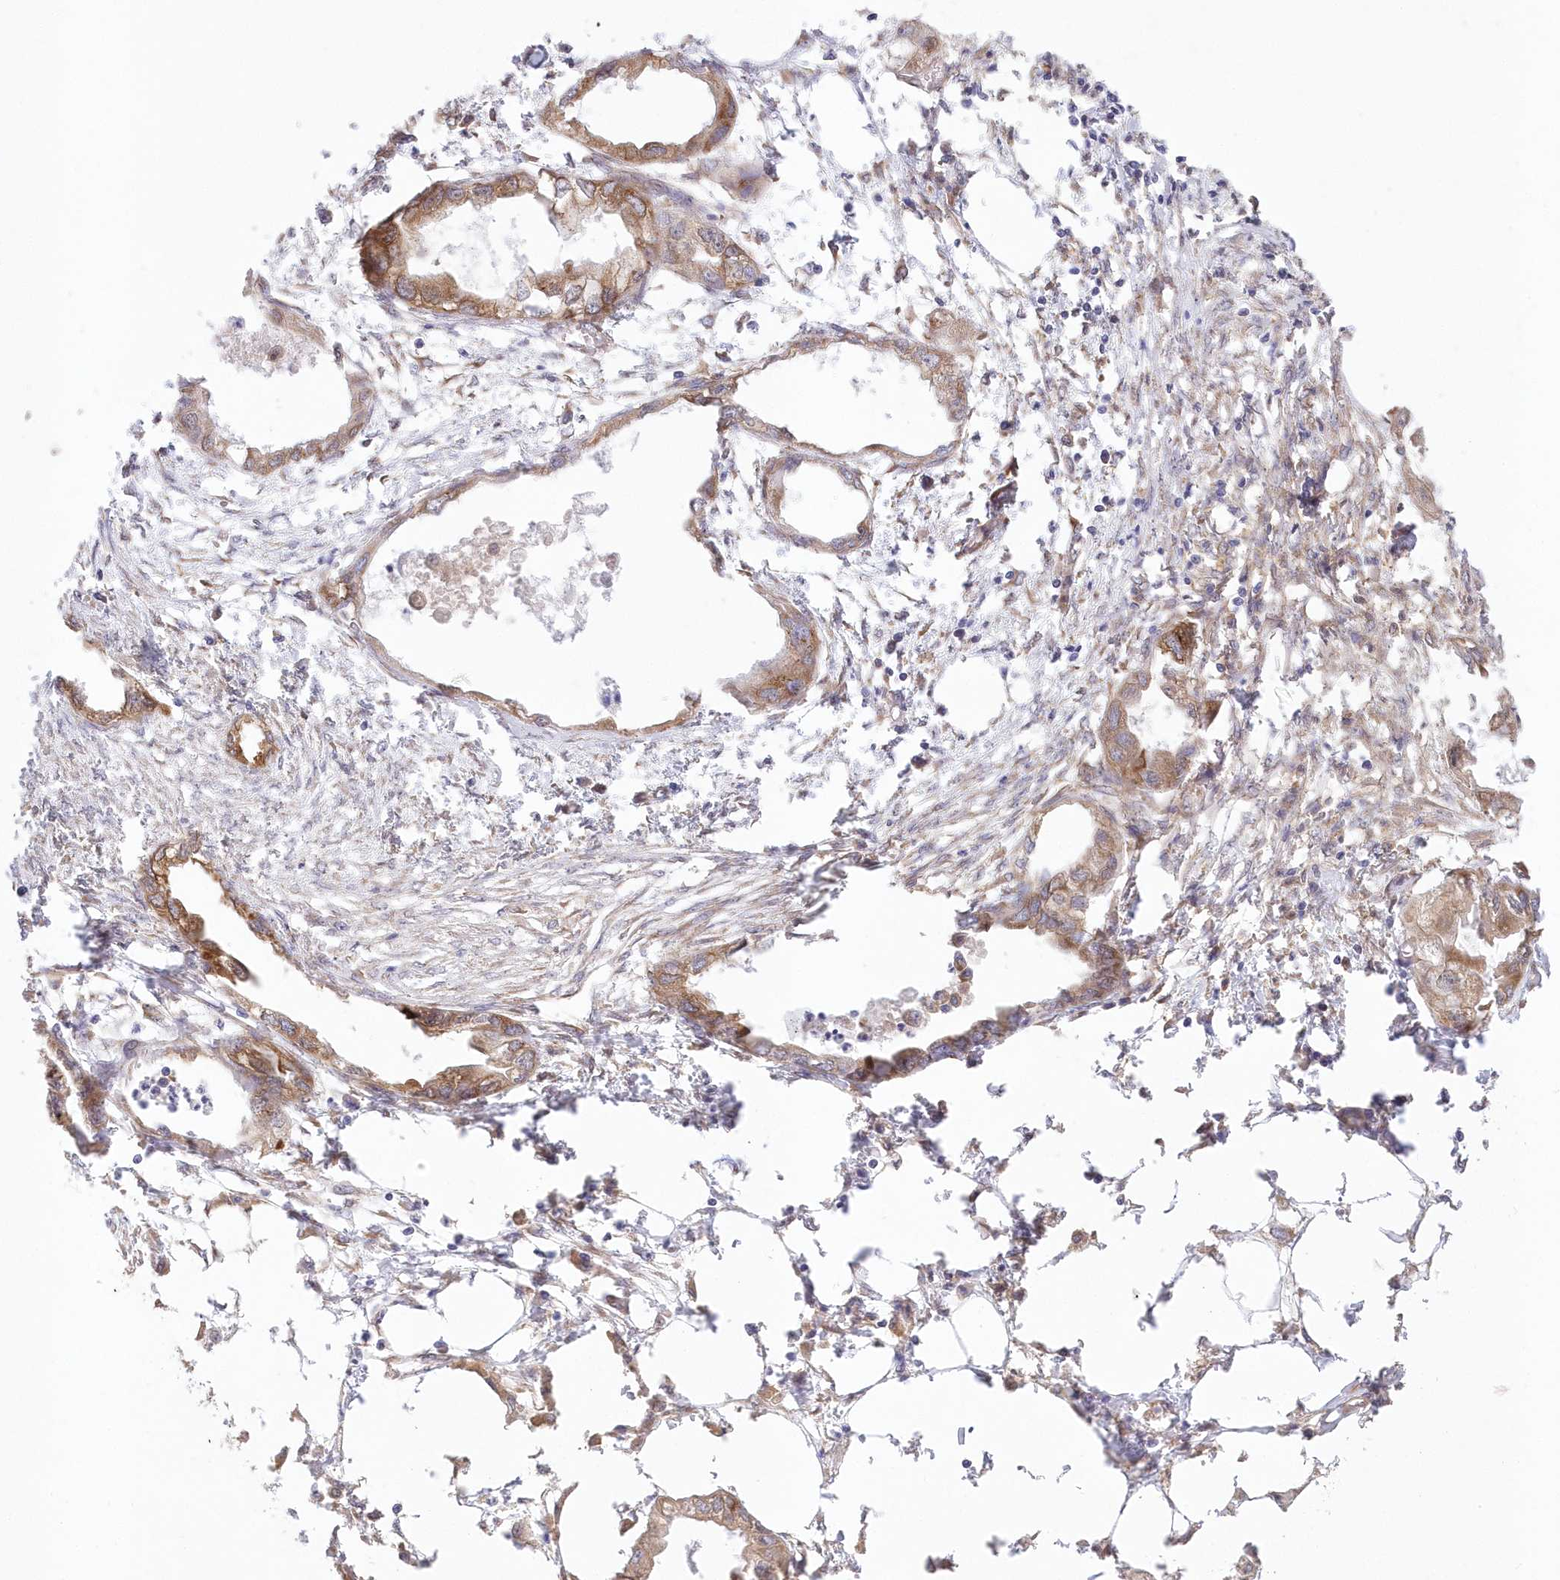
{"staining": {"intensity": "moderate", "quantity": ">75%", "location": "cytoplasmic/membranous"}, "tissue": "endometrial cancer", "cell_type": "Tumor cells", "image_type": "cancer", "snomed": [{"axis": "morphology", "description": "Adenocarcinoma, NOS"}, {"axis": "morphology", "description": "Adenocarcinoma, metastatic, NOS"}, {"axis": "topography", "description": "Adipose tissue"}, {"axis": "topography", "description": "Endometrium"}], "caption": "Immunohistochemistry (DAB (3,3'-diaminobenzidine)) staining of human endometrial adenocarcinoma reveals moderate cytoplasmic/membranous protein staining in about >75% of tumor cells.", "gene": "RNPEP", "patient": {"sex": "female", "age": 67}}